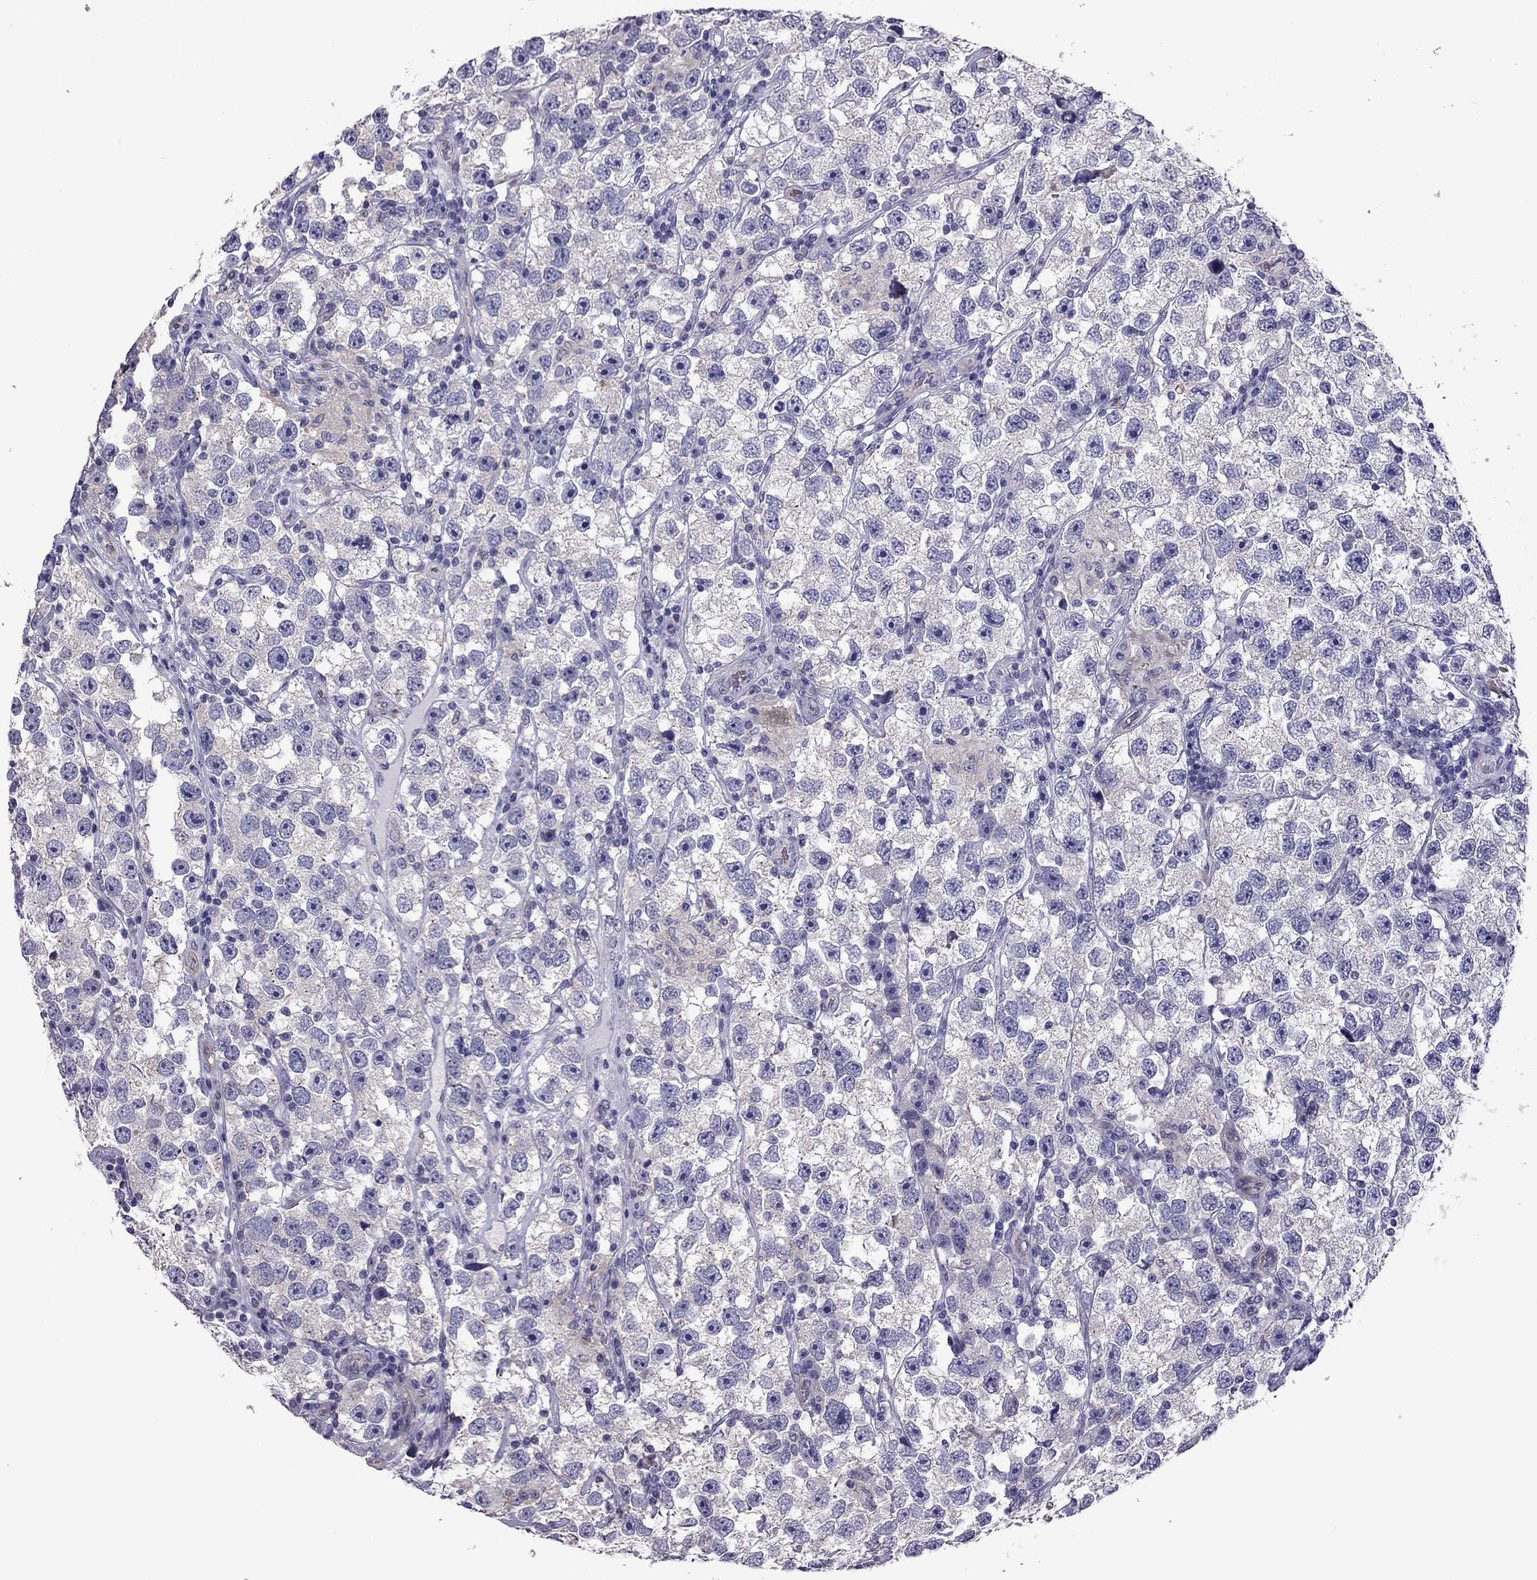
{"staining": {"intensity": "negative", "quantity": "none", "location": "none"}, "tissue": "testis cancer", "cell_type": "Tumor cells", "image_type": "cancer", "snomed": [{"axis": "morphology", "description": "Seminoma, NOS"}, {"axis": "topography", "description": "Testis"}], "caption": "Human testis seminoma stained for a protein using immunohistochemistry displays no positivity in tumor cells.", "gene": "SLC16A8", "patient": {"sex": "male", "age": 26}}